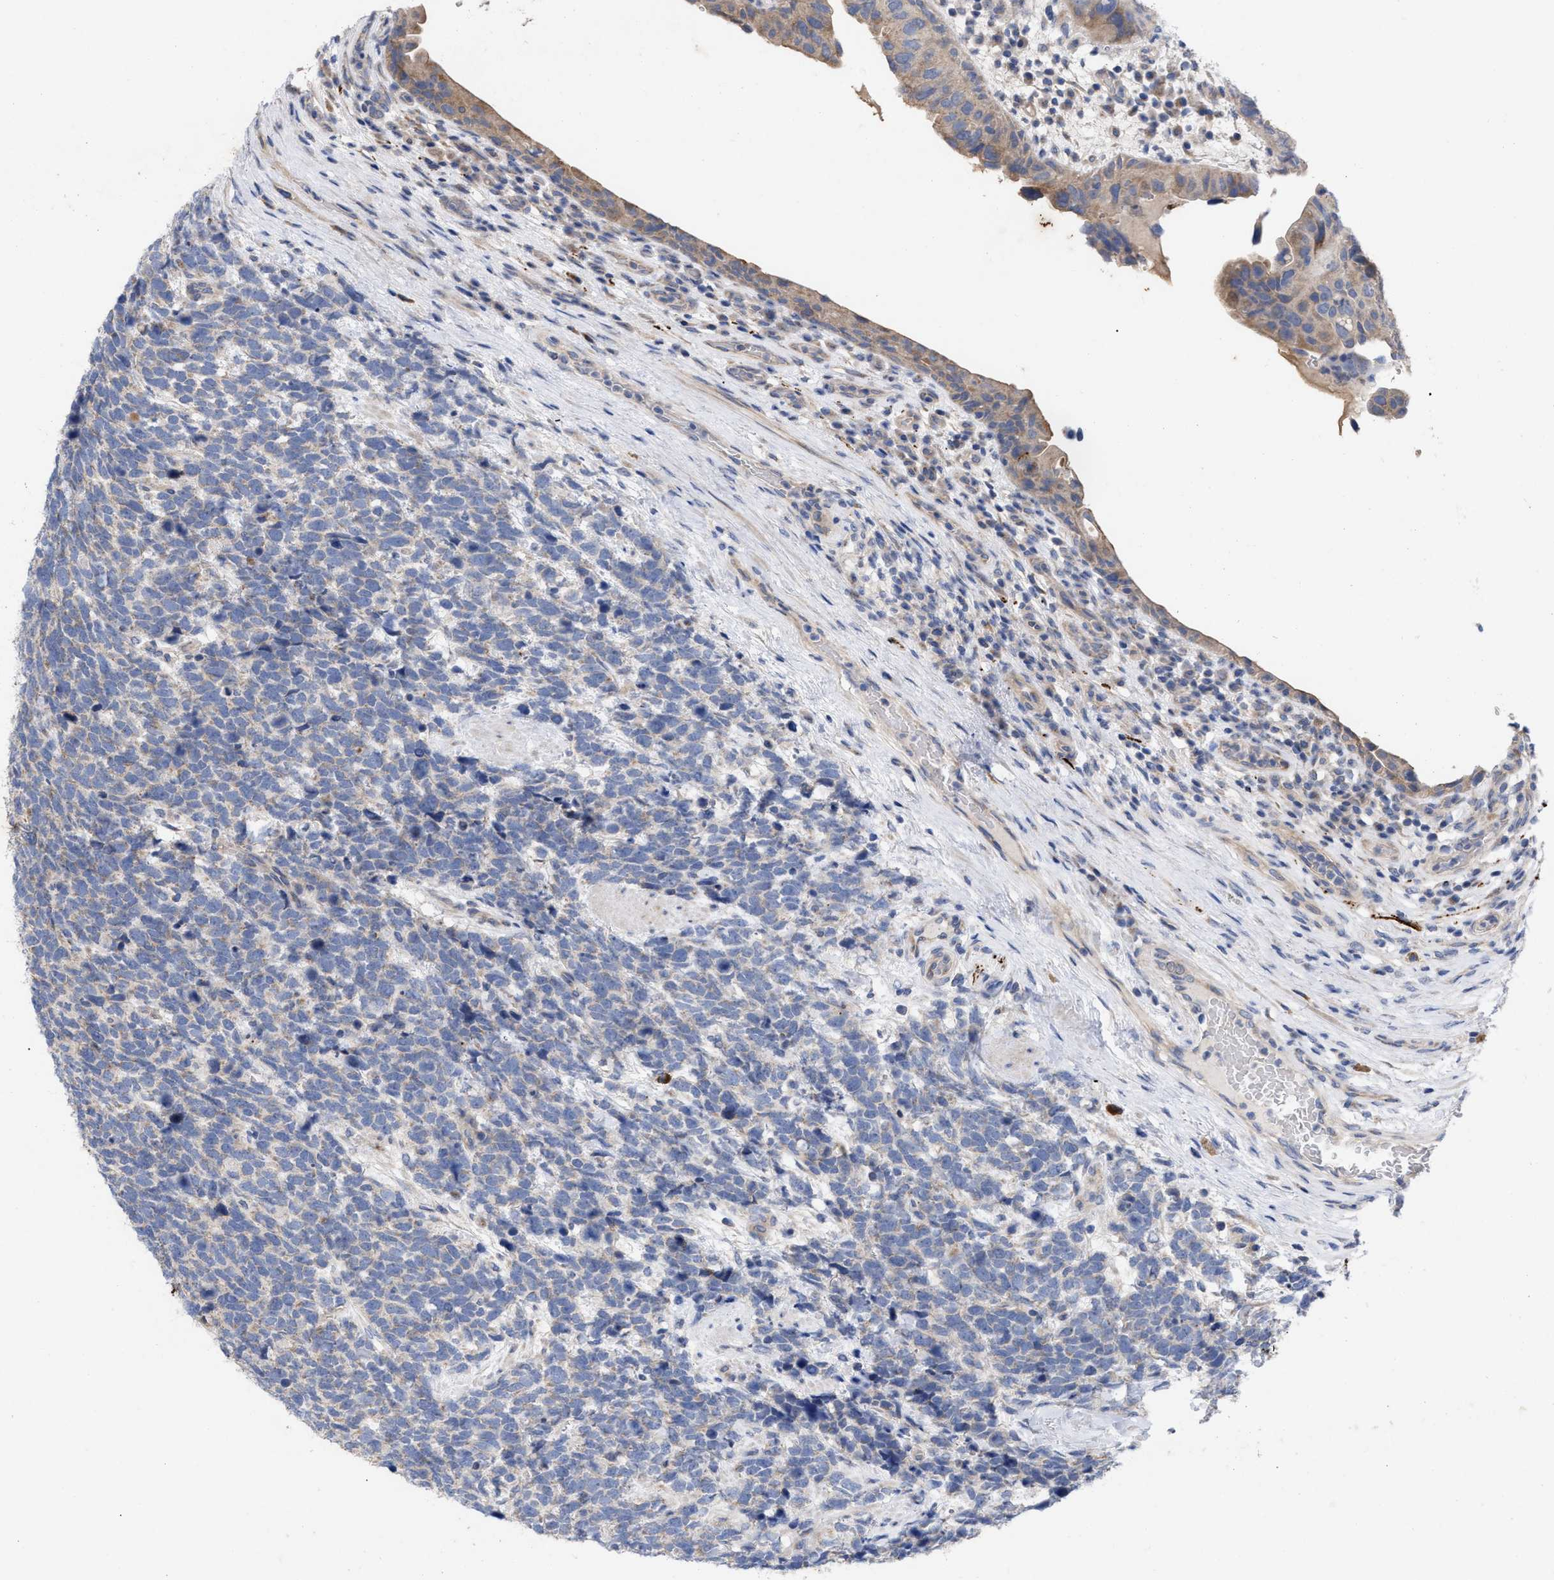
{"staining": {"intensity": "negative", "quantity": "none", "location": "none"}, "tissue": "urothelial cancer", "cell_type": "Tumor cells", "image_type": "cancer", "snomed": [{"axis": "morphology", "description": "Urothelial carcinoma, High grade"}, {"axis": "topography", "description": "Urinary bladder"}], "caption": "Immunohistochemical staining of urothelial cancer reveals no significant expression in tumor cells.", "gene": "VIP", "patient": {"sex": "female", "age": 82}}